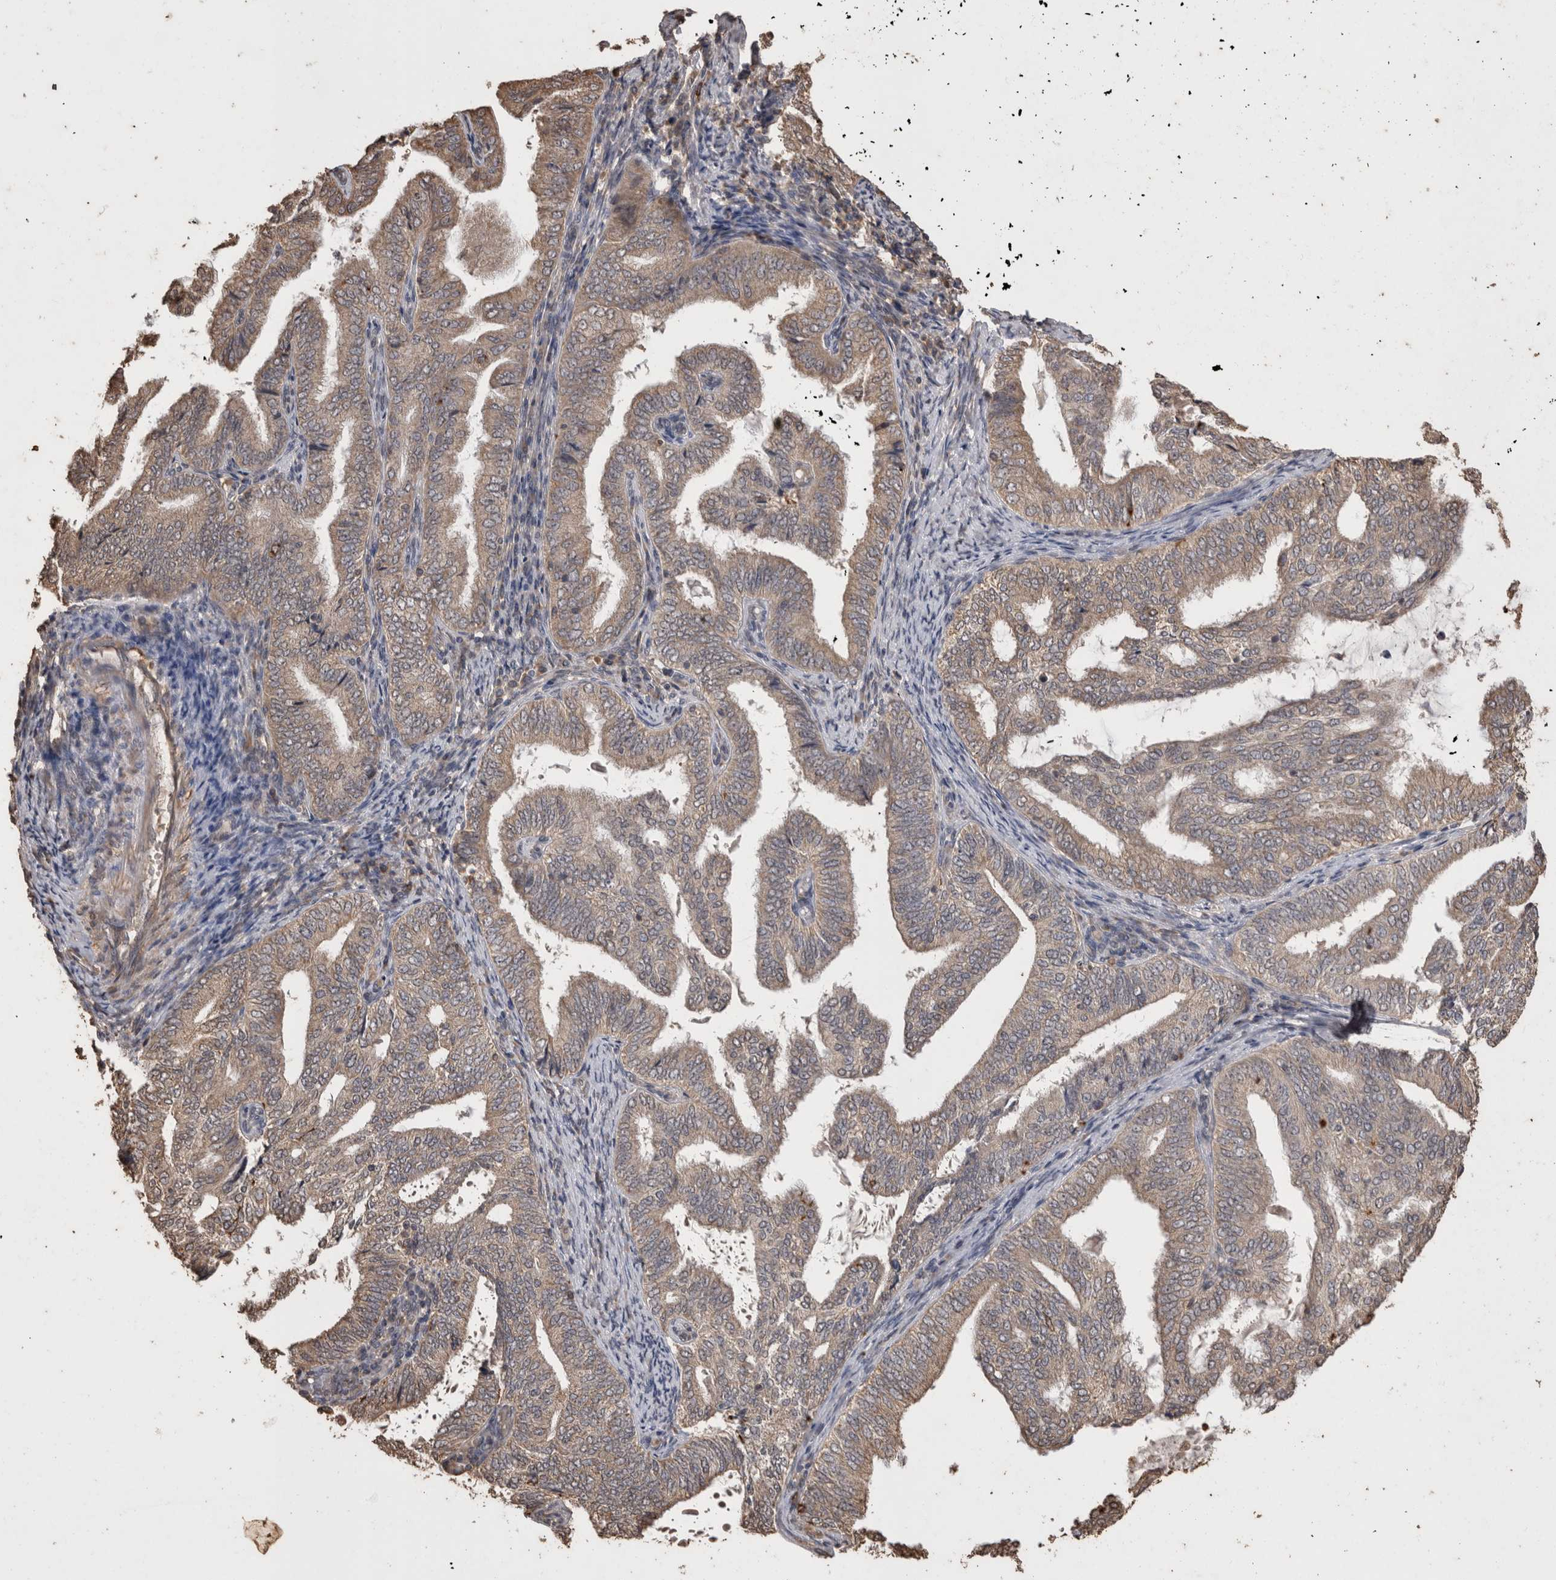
{"staining": {"intensity": "weak", "quantity": ">75%", "location": "cytoplasmic/membranous"}, "tissue": "endometrial cancer", "cell_type": "Tumor cells", "image_type": "cancer", "snomed": [{"axis": "morphology", "description": "Adenocarcinoma, NOS"}, {"axis": "topography", "description": "Endometrium"}], "caption": "Endometrial cancer (adenocarcinoma) was stained to show a protein in brown. There is low levels of weak cytoplasmic/membranous expression in approximately >75% of tumor cells. (IHC, brightfield microscopy, high magnification).", "gene": "SOCS5", "patient": {"sex": "female", "age": 58}}